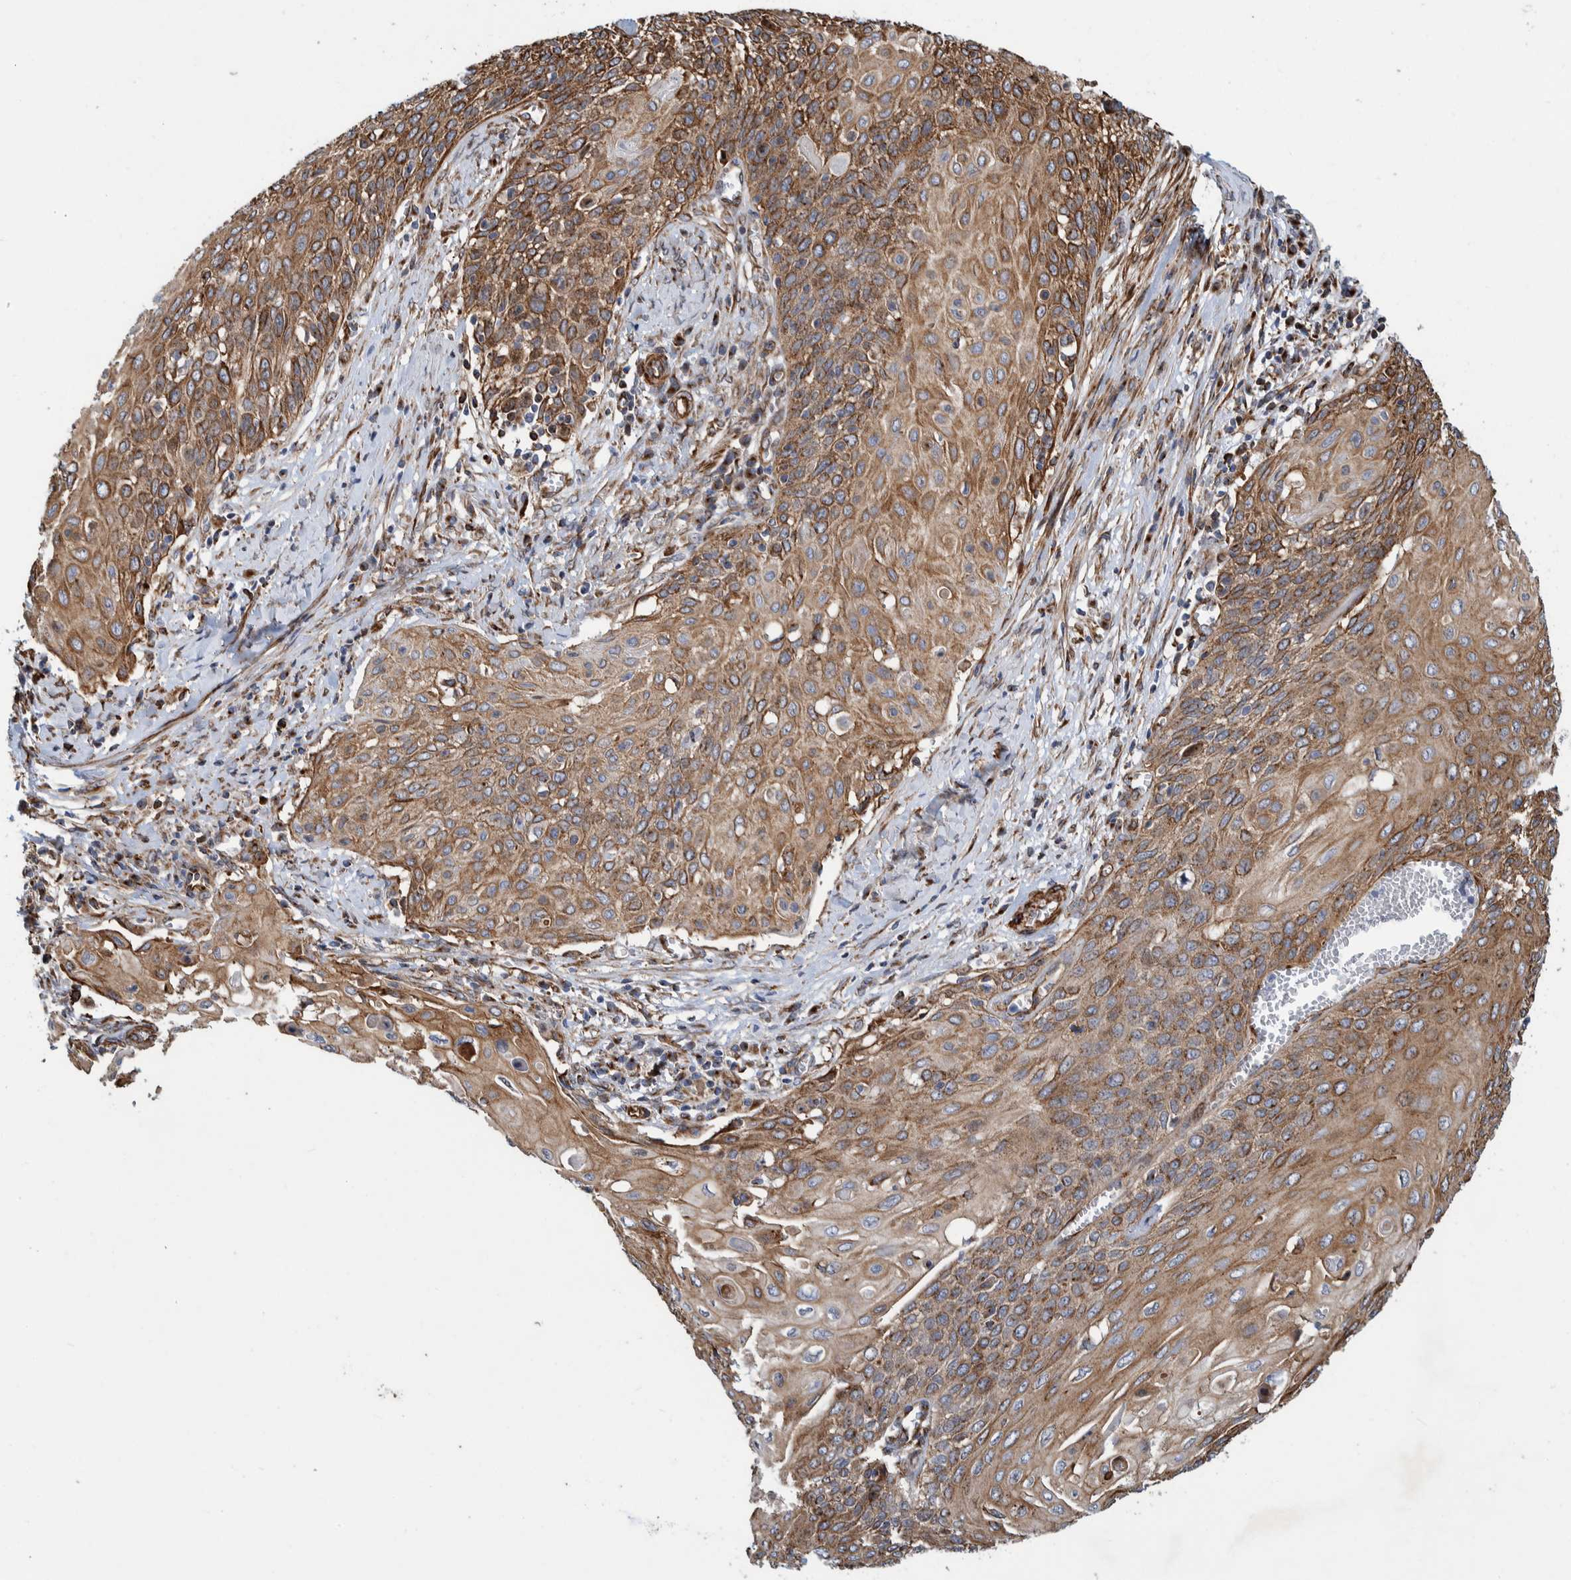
{"staining": {"intensity": "moderate", "quantity": ">75%", "location": "cytoplasmic/membranous"}, "tissue": "cervical cancer", "cell_type": "Tumor cells", "image_type": "cancer", "snomed": [{"axis": "morphology", "description": "Squamous cell carcinoma, NOS"}, {"axis": "topography", "description": "Cervix"}], "caption": "There is medium levels of moderate cytoplasmic/membranous staining in tumor cells of cervical squamous cell carcinoma, as demonstrated by immunohistochemical staining (brown color).", "gene": "CCDC57", "patient": {"sex": "female", "age": 39}}